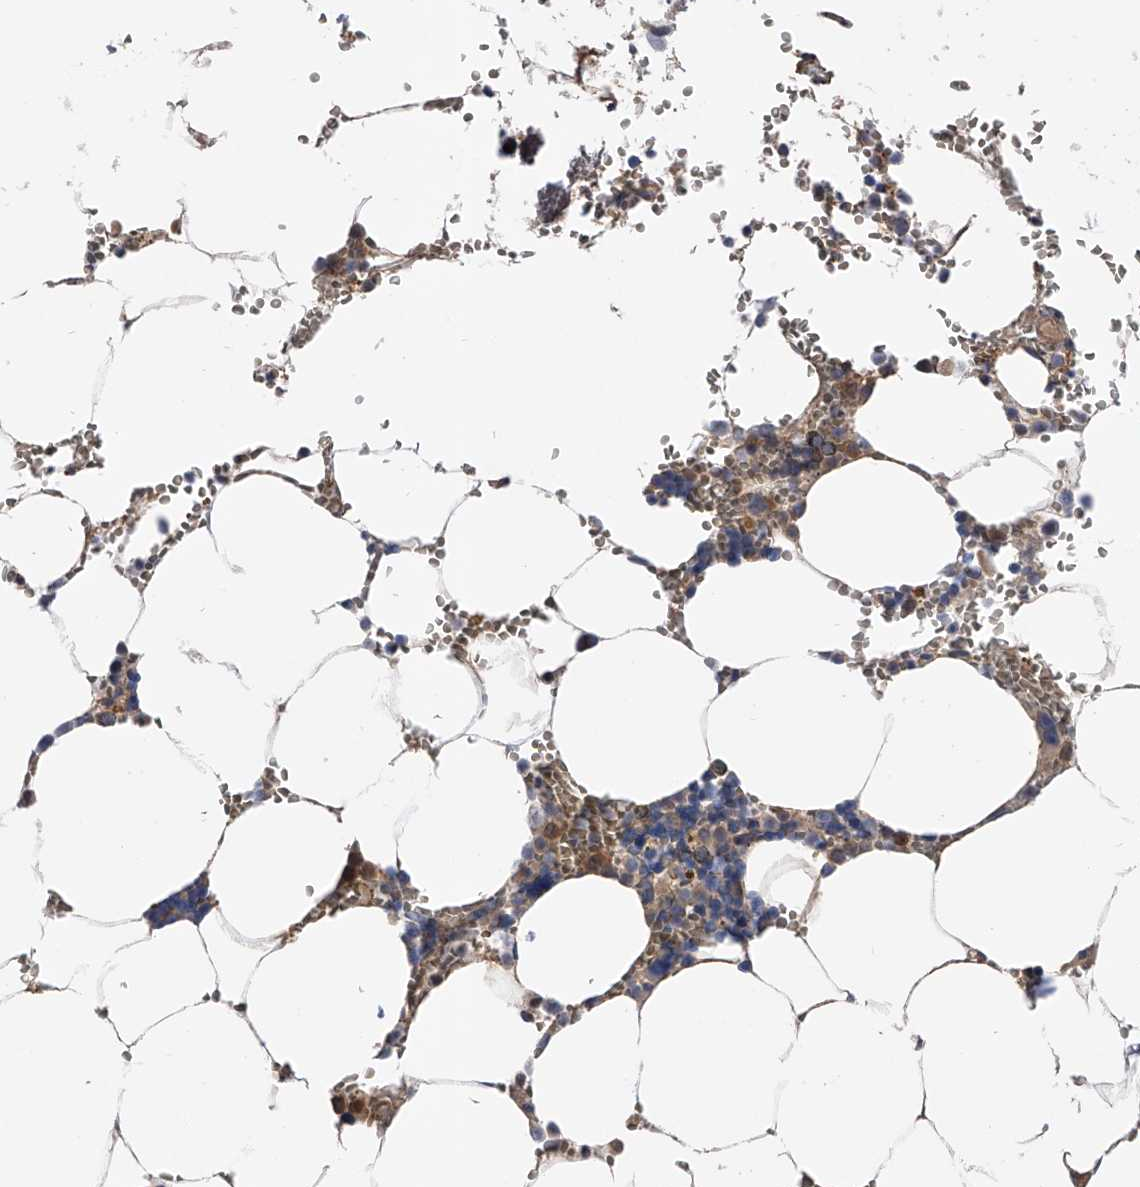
{"staining": {"intensity": "negative", "quantity": "none", "location": "none"}, "tissue": "bone marrow", "cell_type": "Hematopoietic cells", "image_type": "normal", "snomed": [{"axis": "morphology", "description": "Normal tissue, NOS"}, {"axis": "topography", "description": "Bone marrow"}], "caption": "Bone marrow stained for a protein using immunohistochemistry shows no staining hematopoietic cells.", "gene": "CFAP298", "patient": {"sex": "male", "age": 70}}